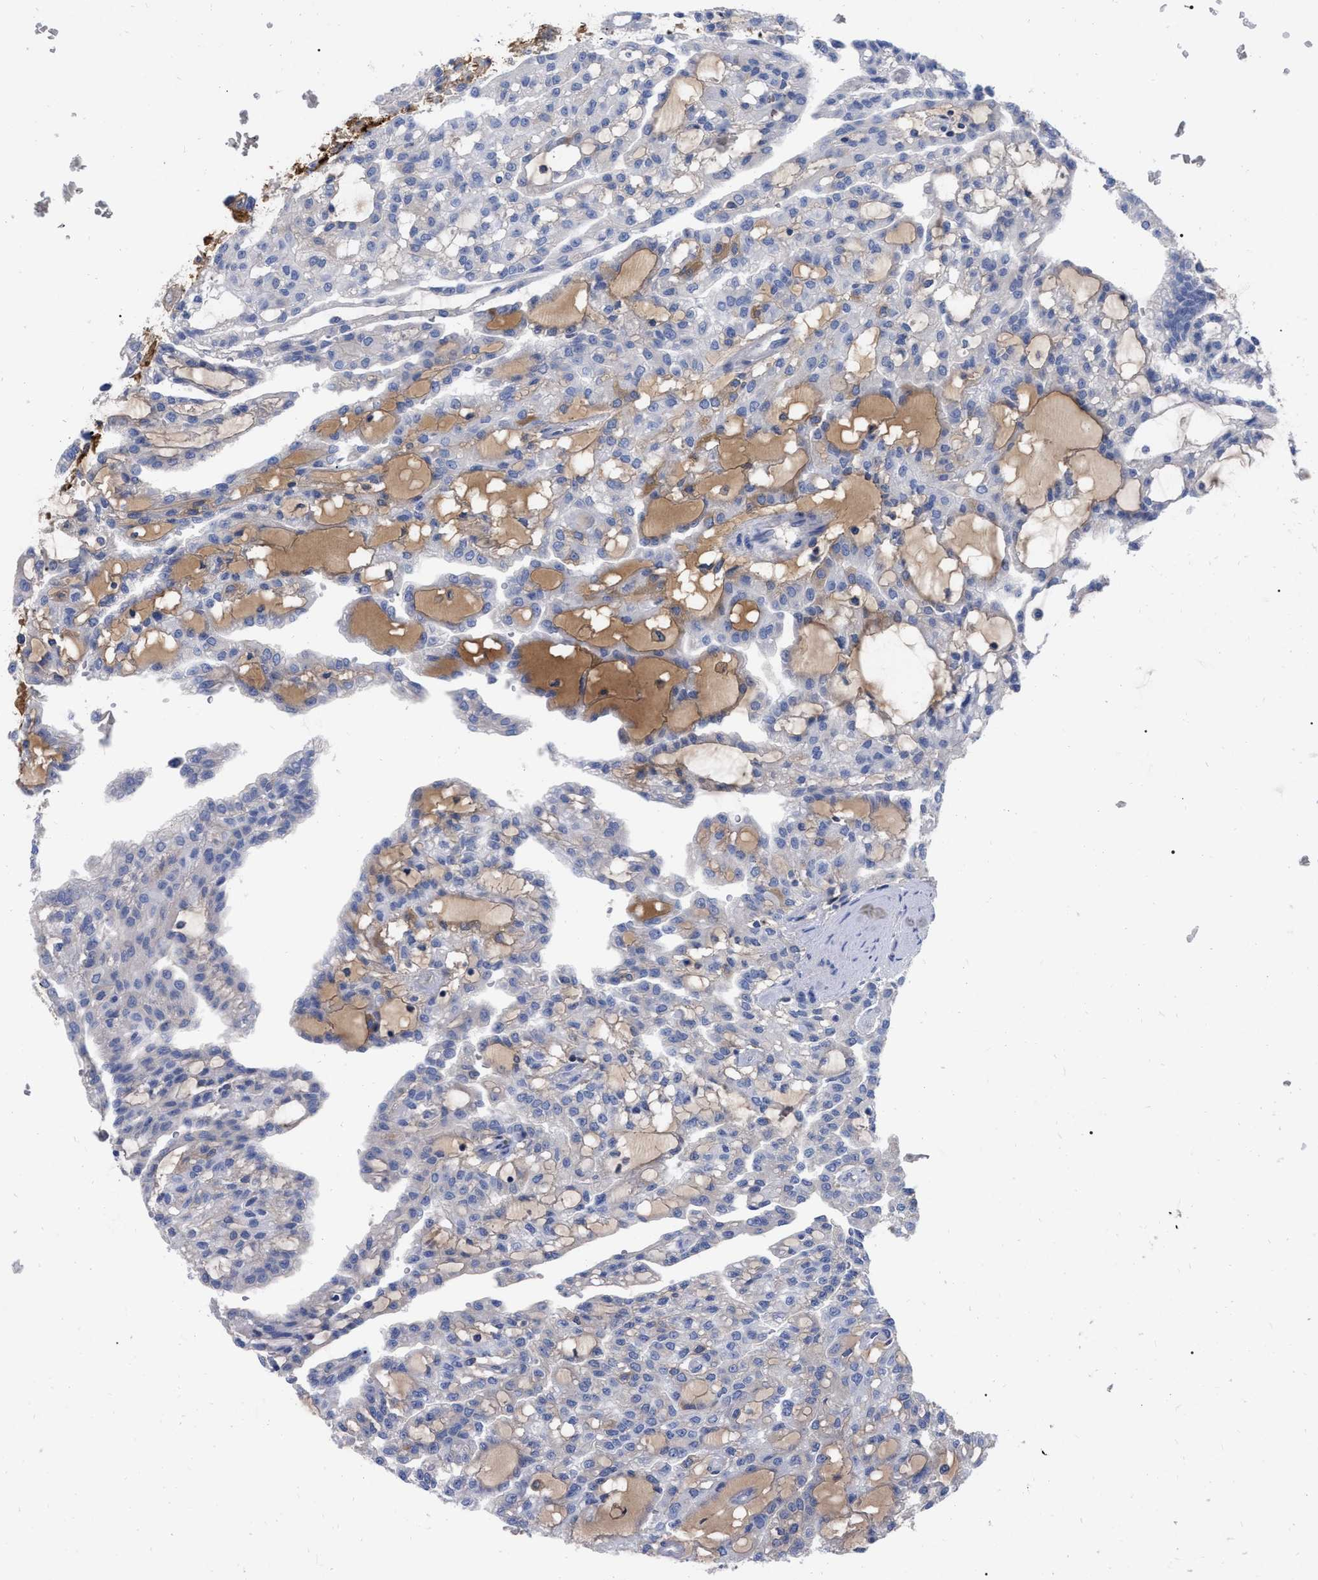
{"staining": {"intensity": "negative", "quantity": "none", "location": "none"}, "tissue": "renal cancer", "cell_type": "Tumor cells", "image_type": "cancer", "snomed": [{"axis": "morphology", "description": "Adenocarcinoma, NOS"}, {"axis": "topography", "description": "Kidney"}], "caption": "An image of renal cancer stained for a protein shows no brown staining in tumor cells.", "gene": "IGHV5-51", "patient": {"sex": "male", "age": 63}}